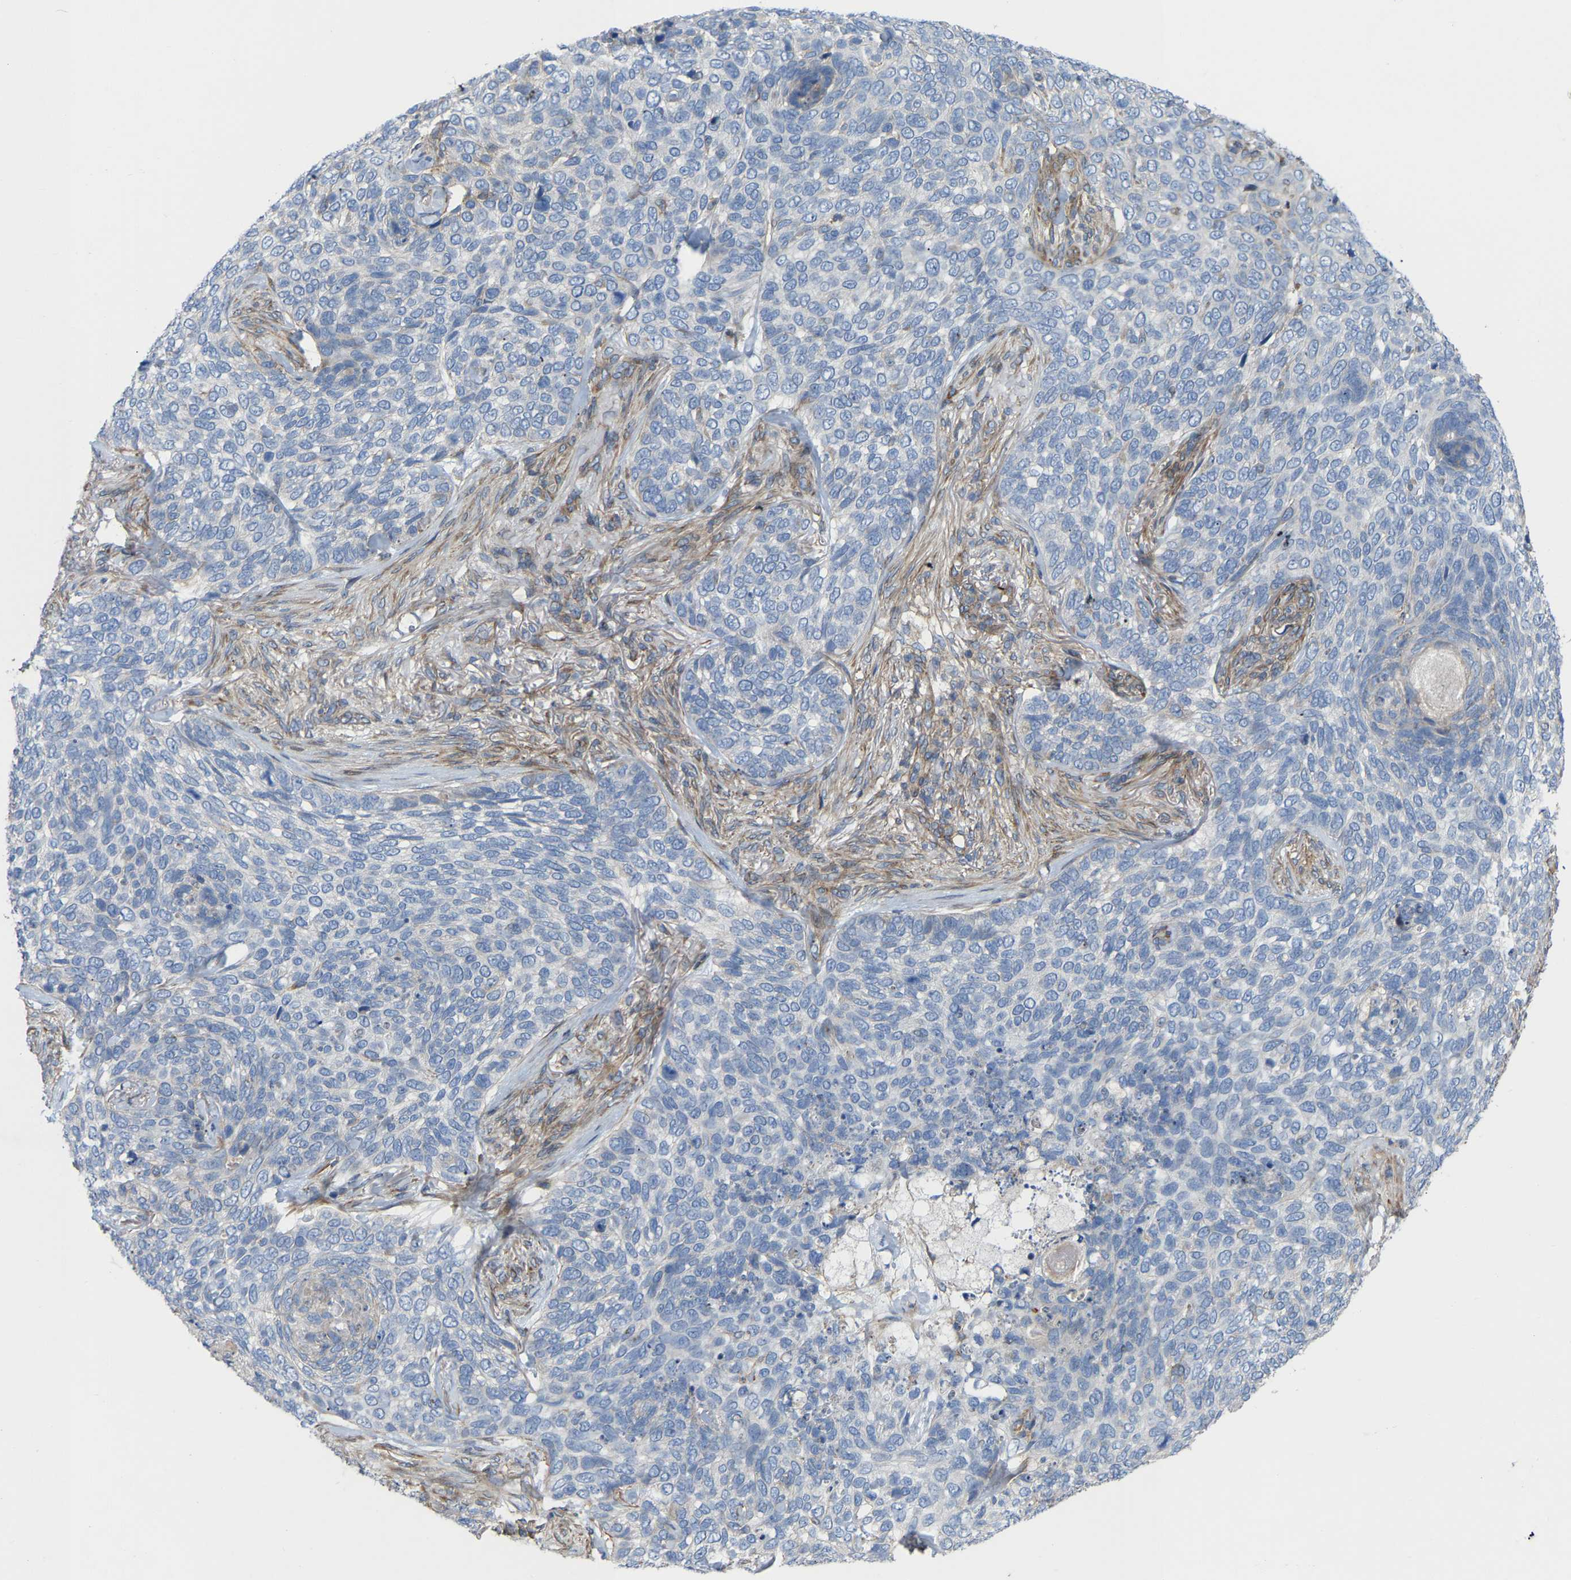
{"staining": {"intensity": "negative", "quantity": "none", "location": "none"}, "tissue": "skin cancer", "cell_type": "Tumor cells", "image_type": "cancer", "snomed": [{"axis": "morphology", "description": "Basal cell carcinoma"}, {"axis": "topography", "description": "Skin"}], "caption": "Immunohistochemistry (IHC) image of neoplastic tissue: skin cancer stained with DAB shows no significant protein positivity in tumor cells.", "gene": "TOR1B", "patient": {"sex": "female", "age": 64}}